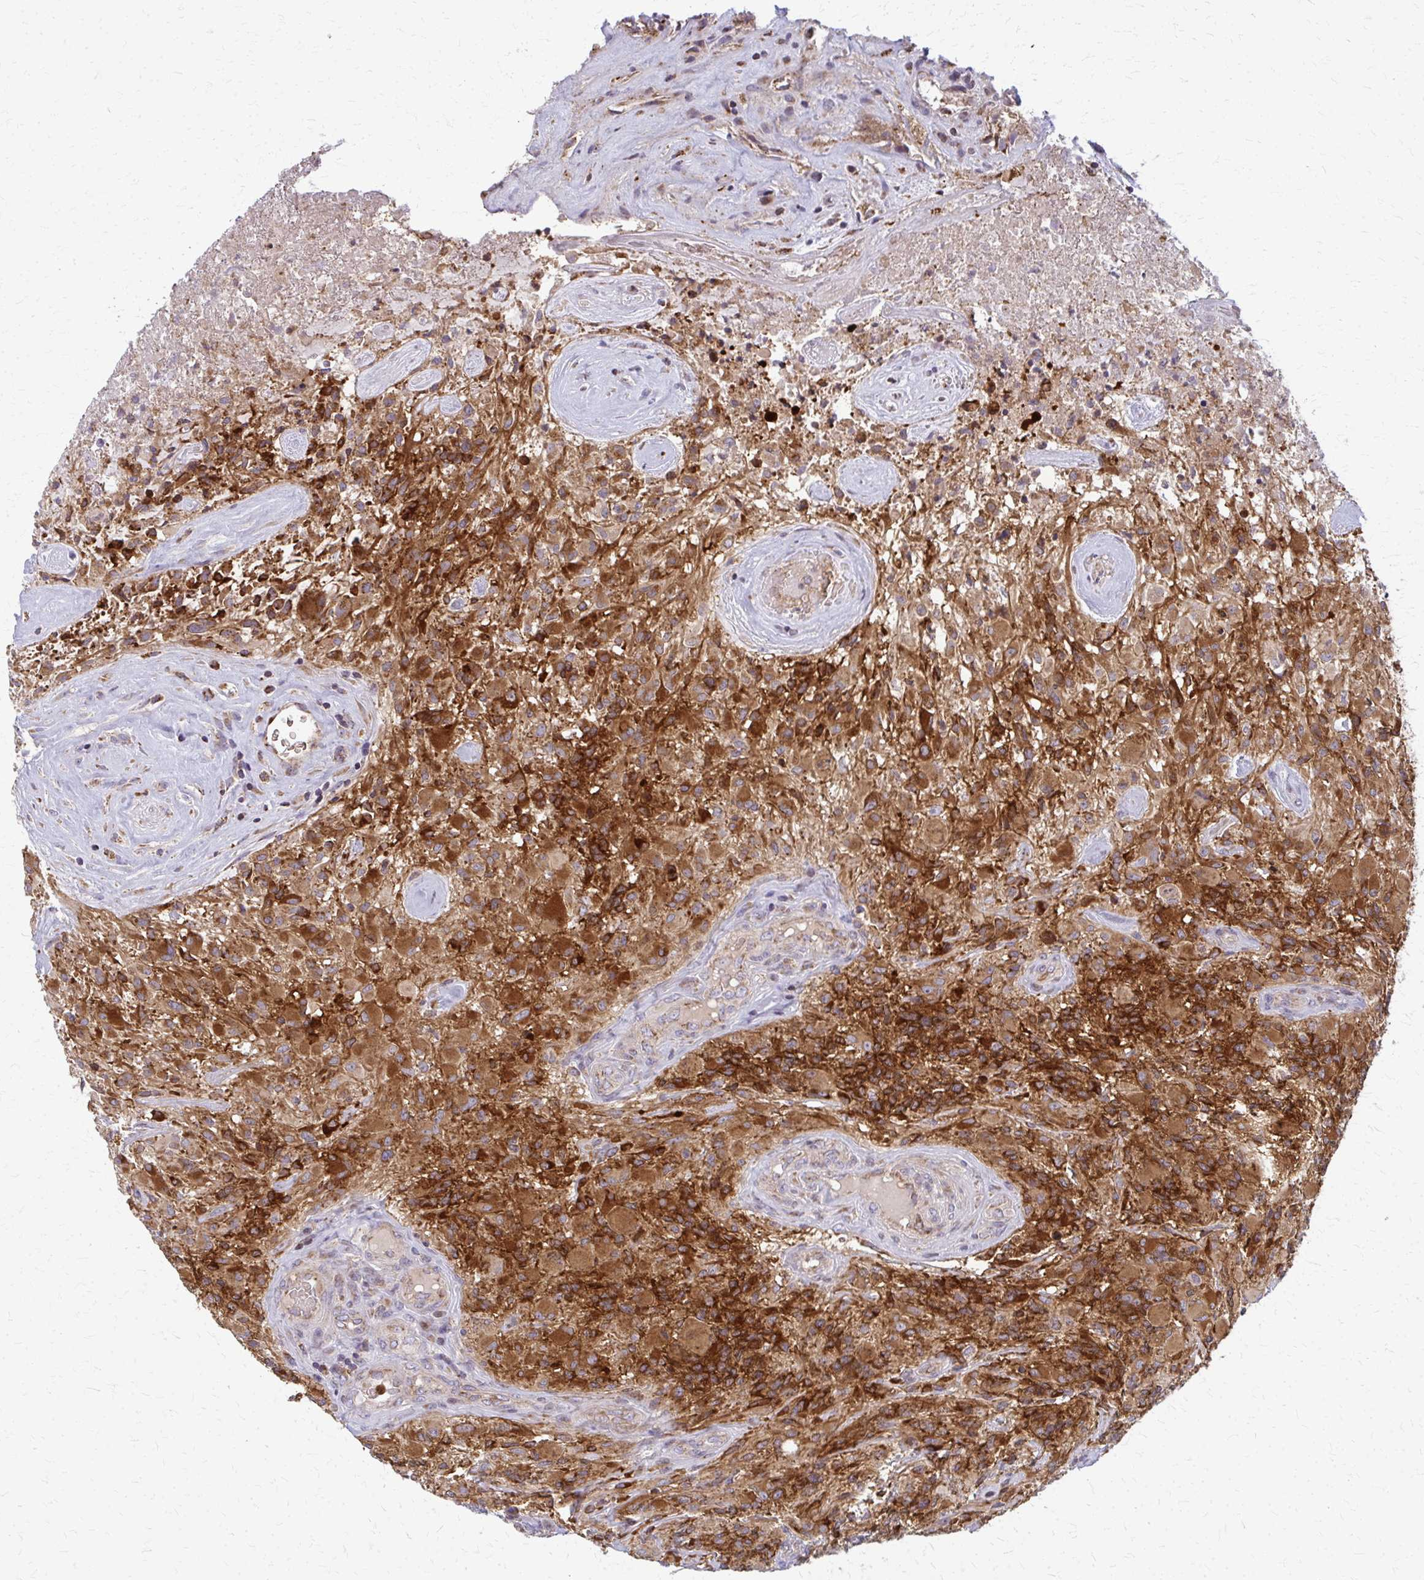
{"staining": {"intensity": "strong", "quantity": ">75%", "location": "cytoplasmic/membranous"}, "tissue": "glioma", "cell_type": "Tumor cells", "image_type": "cancer", "snomed": [{"axis": "morphology", "description": "Glioma, malignant, High grade"}, {"axis": "topography", "description": "Brain"}], "caption": "Protein expression by immunohistochemistry reveals strong cytoplasmic/membranous staining in about >75% of tumor cells in malignant glioma (high-grade).", "gene": "MCCC1", "patient": {"sex": "female", "age": 65}}